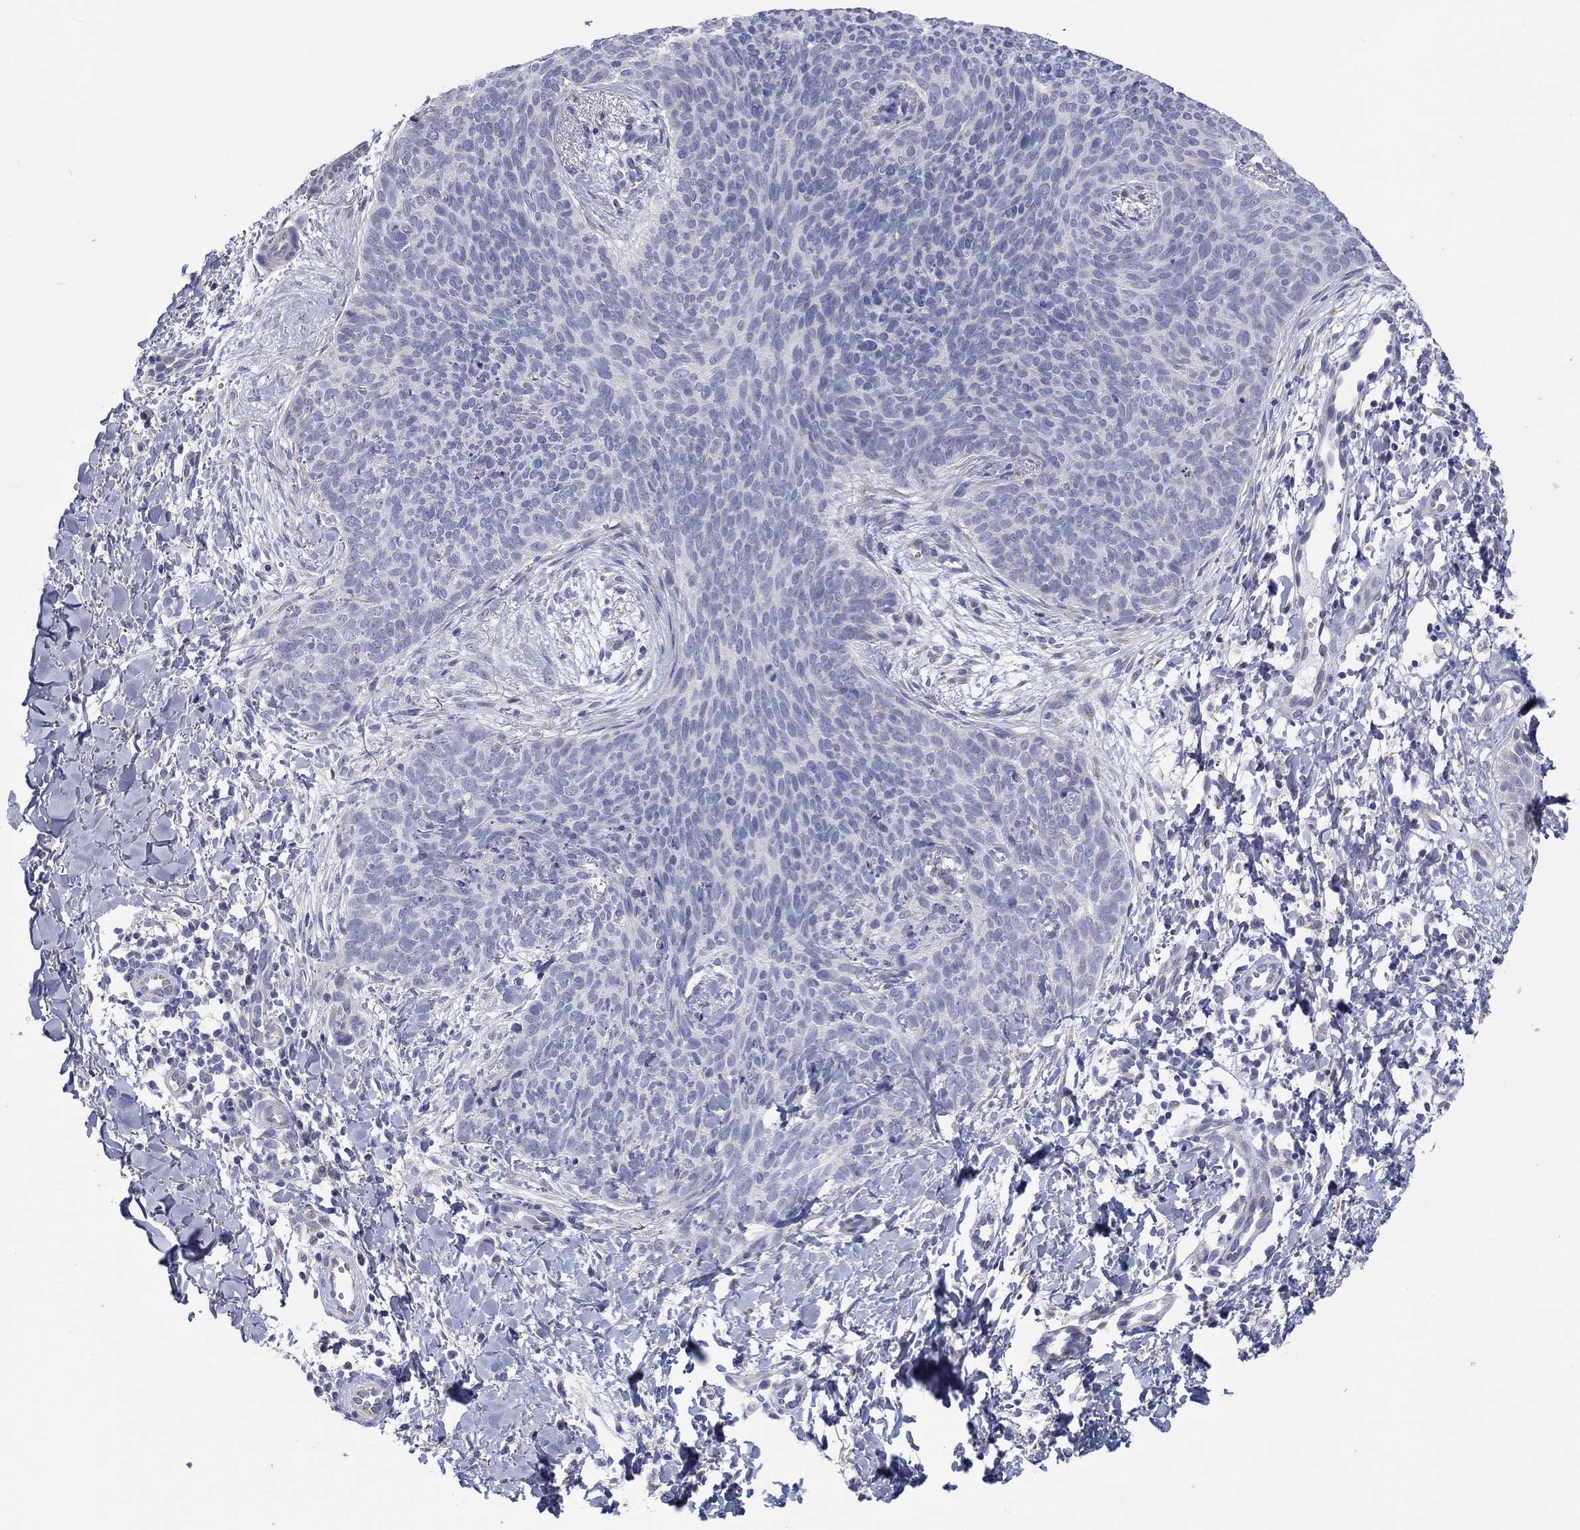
{"staining": {"intensity": "negative", "quantity": "none", "location": "none"}, "tissue": "skin cancer", "cell_type": "Tumor cells", "image_type": "cancer", "snomed": [{"axis": "morphology", "description": "Basal cell carcinoma"}, {"axis": "topography", "description": "Skin"}], "caption": "Immunohistochemical staining of human basal cell carcinoma (skin) exhibits no significant expression in tumor cells. (DAB immunohistochemistry with hematoxylin counter stain).", "gene": "LRRC4C", "patient": {"sex": "male", "age": 64}}